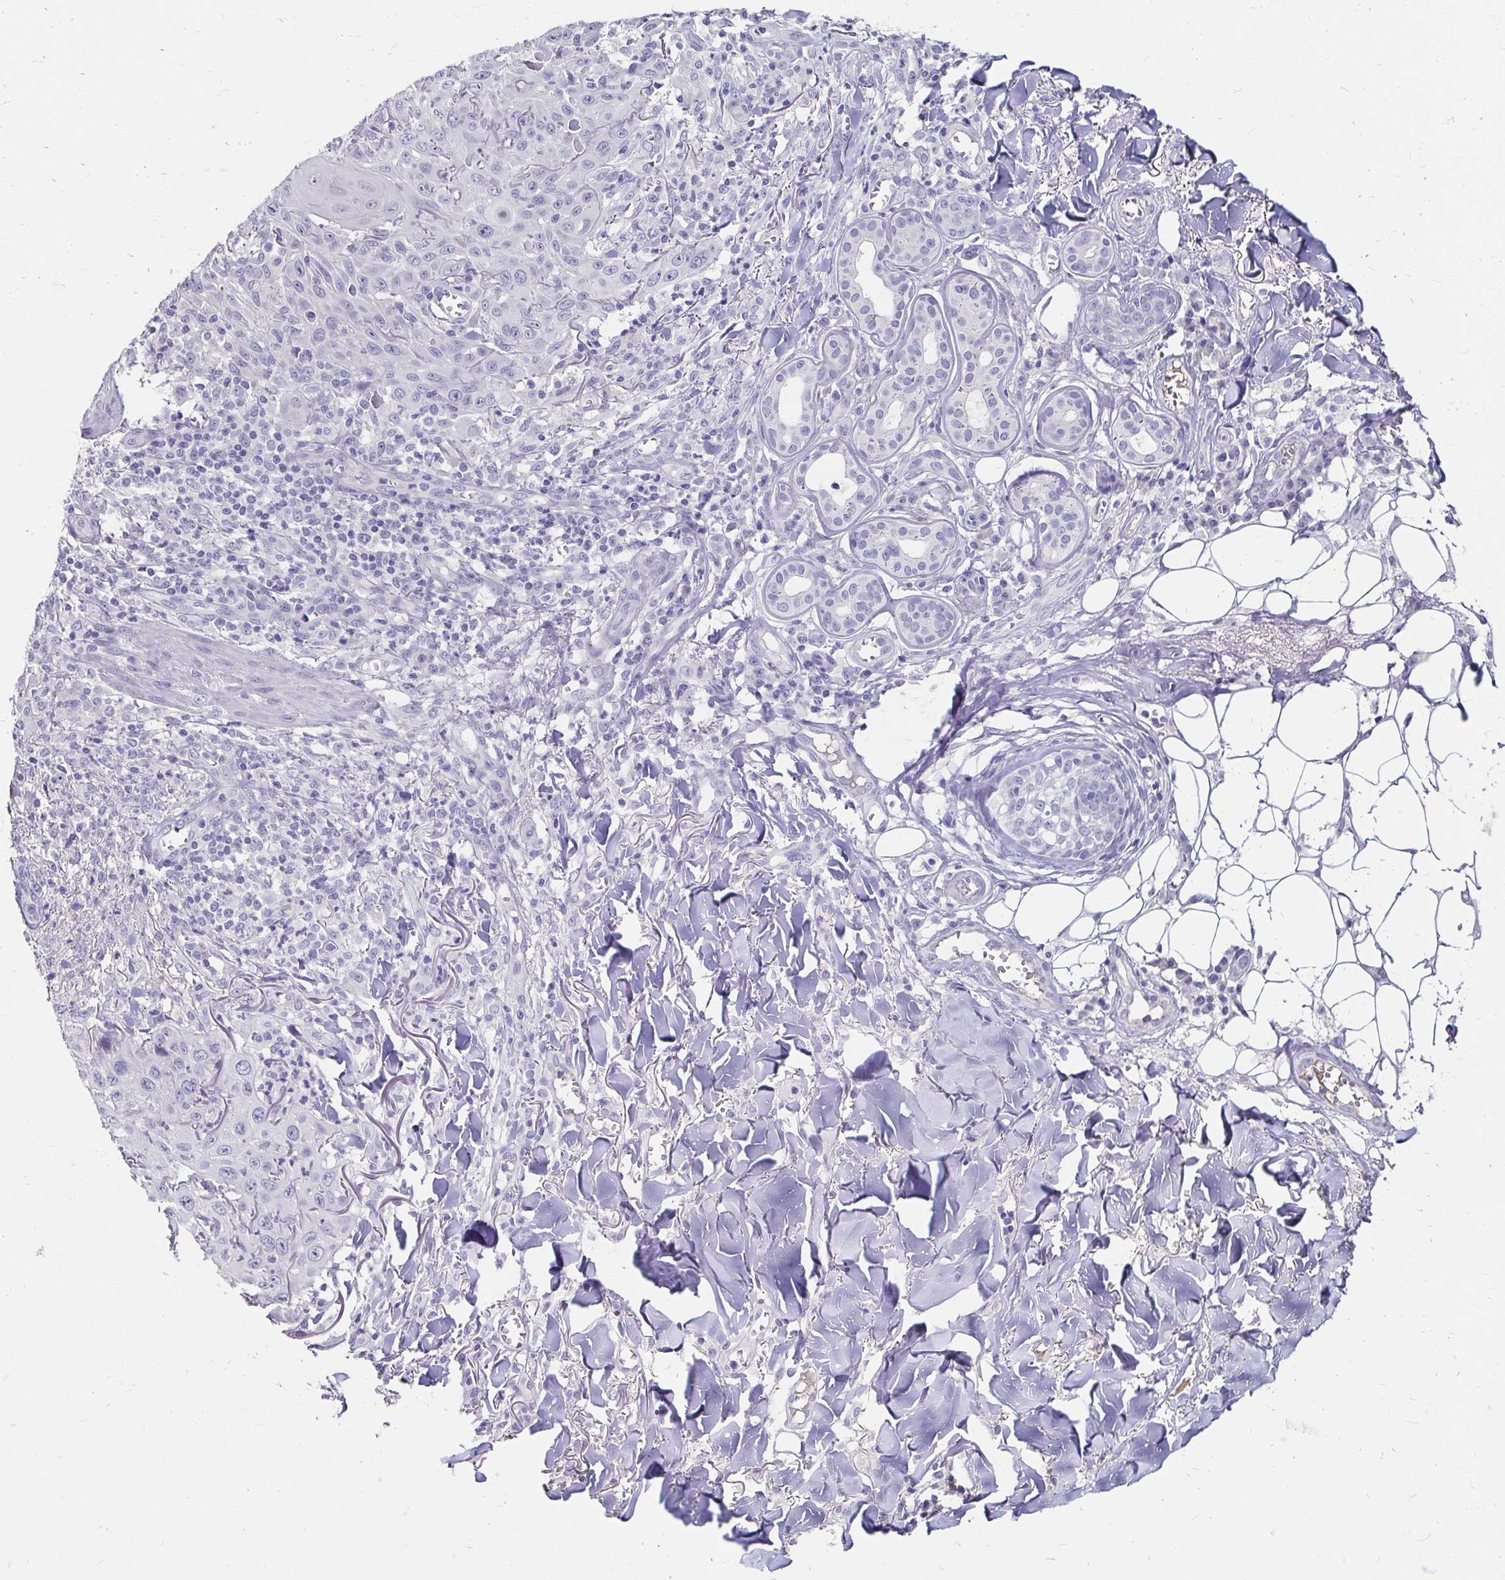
{"staining": {"intensity": "negative", "quantity": "none", "location": "none"}, "tissue": "skin cancer", "cell_type": "Tumor cells", "image_type": "cancer", "snomed": [{"axis": "morphology", "description": "Squamous cell carcinoma, NOS"}, {"axis": "topography", "description": "Skin"}], "caption": "Tumor cells are negative for protein expression in human squamous cell carcinoma (skin).", "gene": "SCG3", "patient": {"sex": "male", "age": 75}}